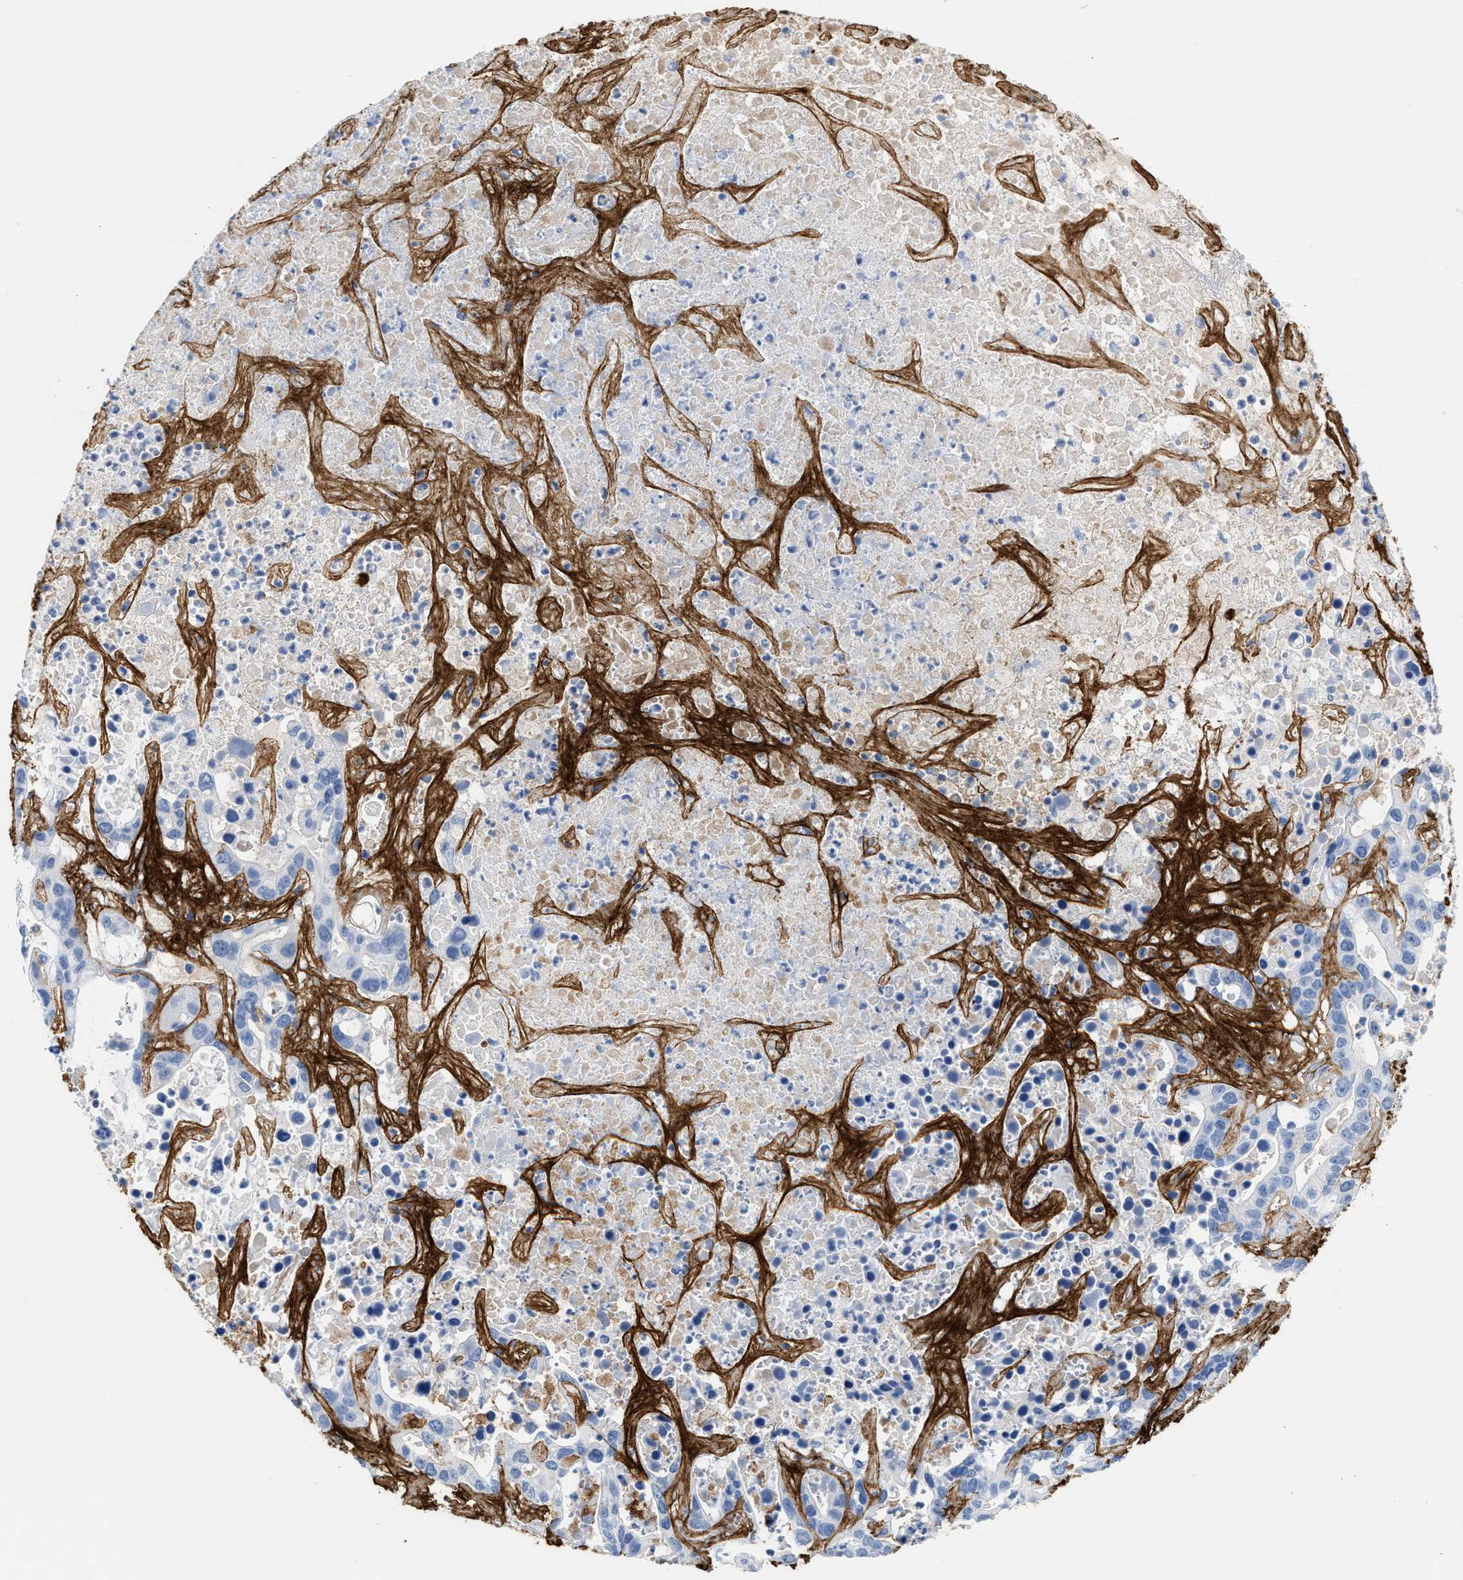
{"staining": {"intensity": "negative", "quantity": "none", "location": "none"}, "tissue": "liver cancer", "cell_type": "Tumor cells", "image_type": "cancer", "snomed": [{"axis": "morphology", "description": "Cholangiocarcinoma"}, {"axis": "topography", "description": "Liver"}], "caption": "Liver cholangiocarcinoma was stained to show a protein in brown. There is no significant expression in tumor cells.", "gene": "TNR", "patient": {"sex": "female", "age": 65}}